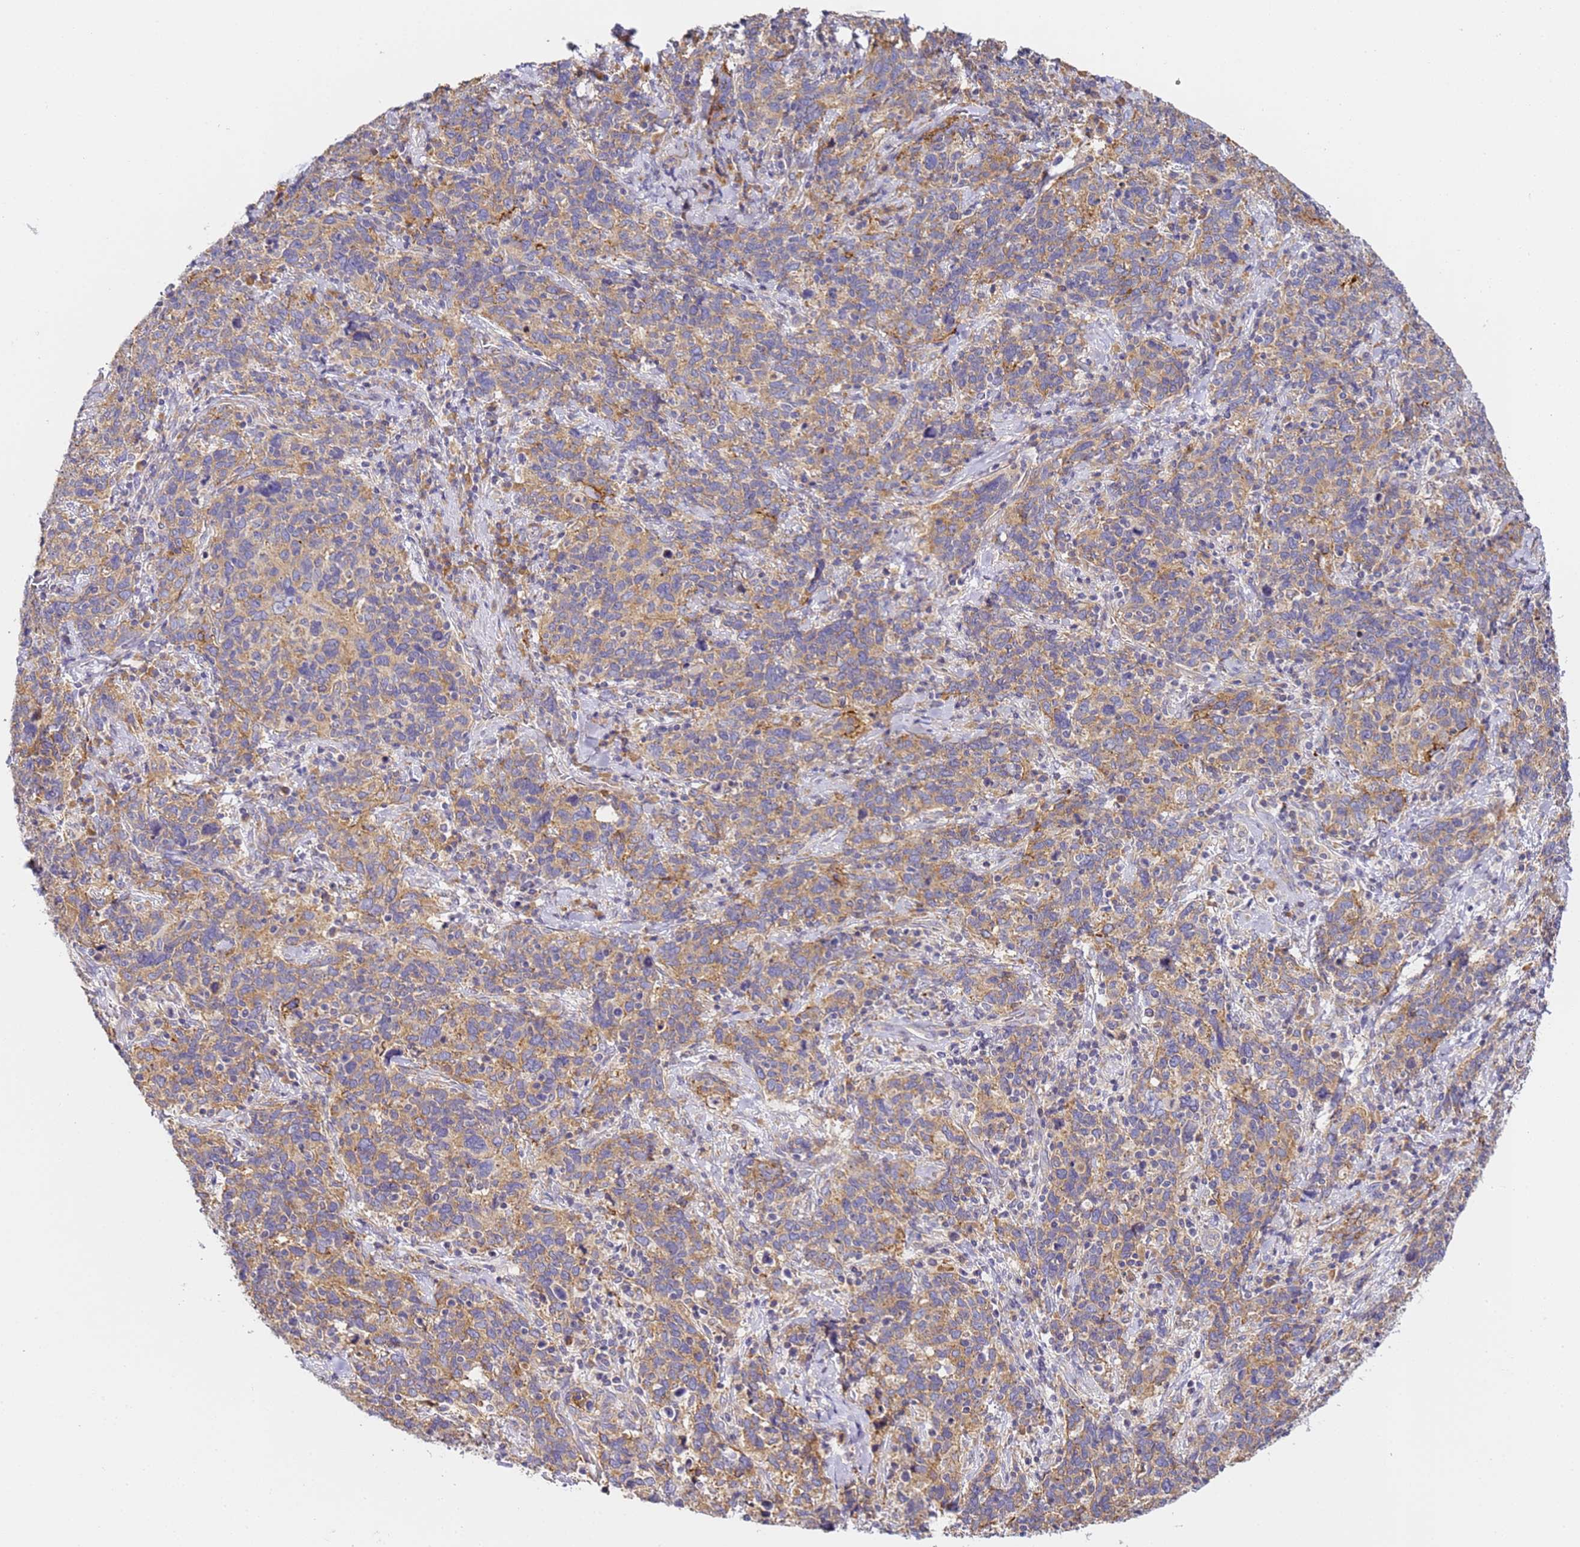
{"staining": {"intensity": "moderate", "quantity": ">75%", "location": "cytoplasmic/membranous"}, "tissue": "cervical cancer", "cell_type": "Tumor cells", "image_type": "cancer", "snomed": [{"axis": "morphology", "description": "Squamous cell carcinoma, NOS"}, {"axis": "topography", "description": "Cervix"}], "caption": "High-power microscopy captured an IHC micrograph of cervical squamous cell carcinoma, revealing moderate cytoplasmic/membranous expression in approximately >75% of tumor cells. The staining was performed using DAB (3,3'-diaminobenzidine) to visualize the protein expression in brown, while the nuclei were stained in blue with hematoxylin (Magnification: 20x).", "gene": "RPL13A", "patient": {"sex": "female", "age": 41}}